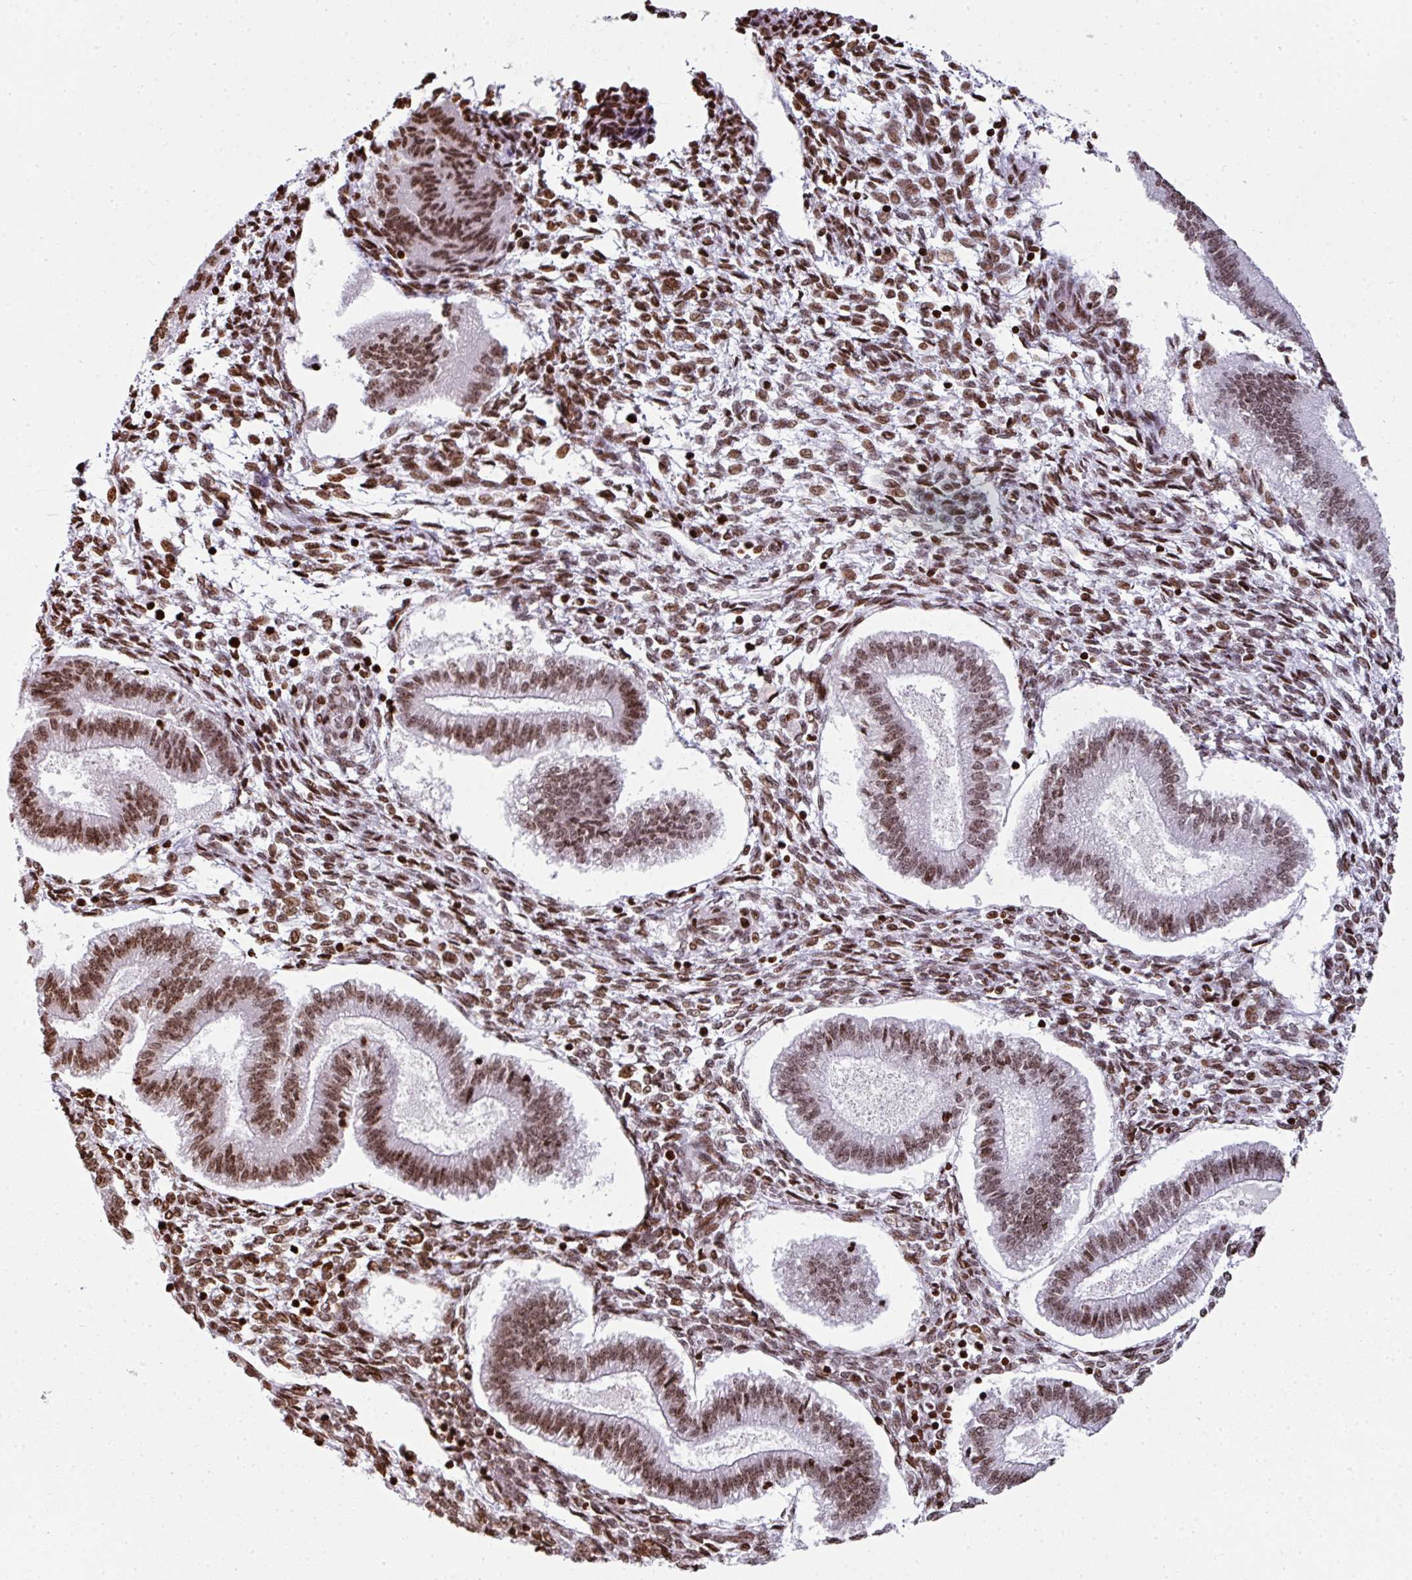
{"staining": {"intensity": "moderate", "quantity": ">75%", "location": "nuclear"}, "tissue": "endometrium", "cell_type": "Cells in endometrial stroma", "image_type": "normal", "snomed": [{"axis": "morphology", "description": "Normal tissue, NOS"}, {"axis": "topography", "description": "Endometrium"}], "caption": "Cells in endometrial stroma exhibit medium levels of moderate nuclear expression in about >75% of cells in benign human endometrium.", "gene": "RASL11A", "patient": {"sex": "female", "age": 25}}